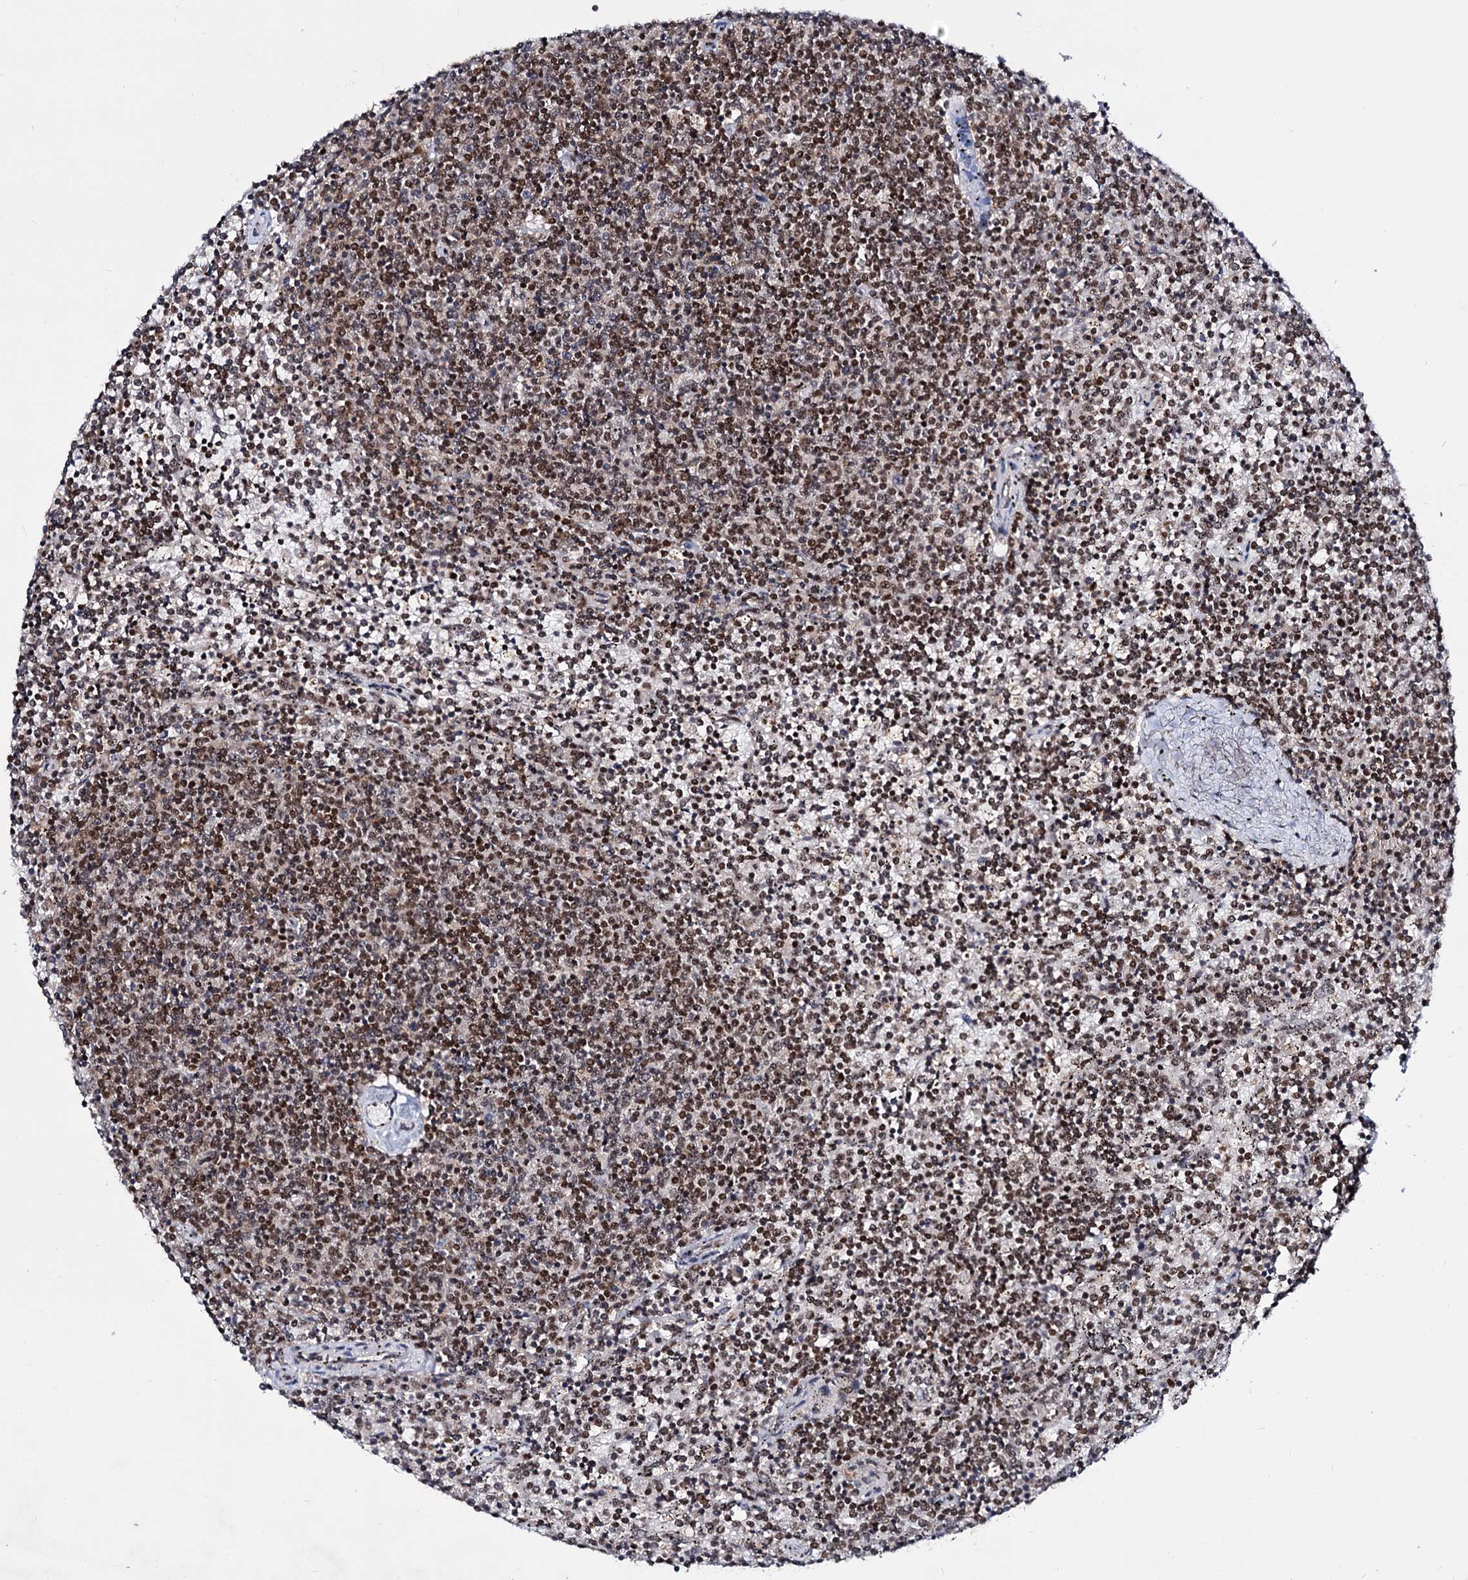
{"staining": {"intensity": "moderate", "quantity": ">75%", "location": "nuclear"}, "tissue": "lymphoma", "cell_type": "Tumor cells", "image_type": "cancer", "snomed": [{"axis": "morphology", "description": "Malignant lymphoma, non-Hodgkin's type, Low grade"}, {"axis": "topography", "description": "Spleen"}], "caption": "Immunohistochemistry photomicrograph of human lymphoma stained for a protein (brown), which reveals medium levels of moderate nuclear positivity in about >75% of tumor cells.", "gene": "SMCHD1", "patient": {"sex": "female", "age": 50}}